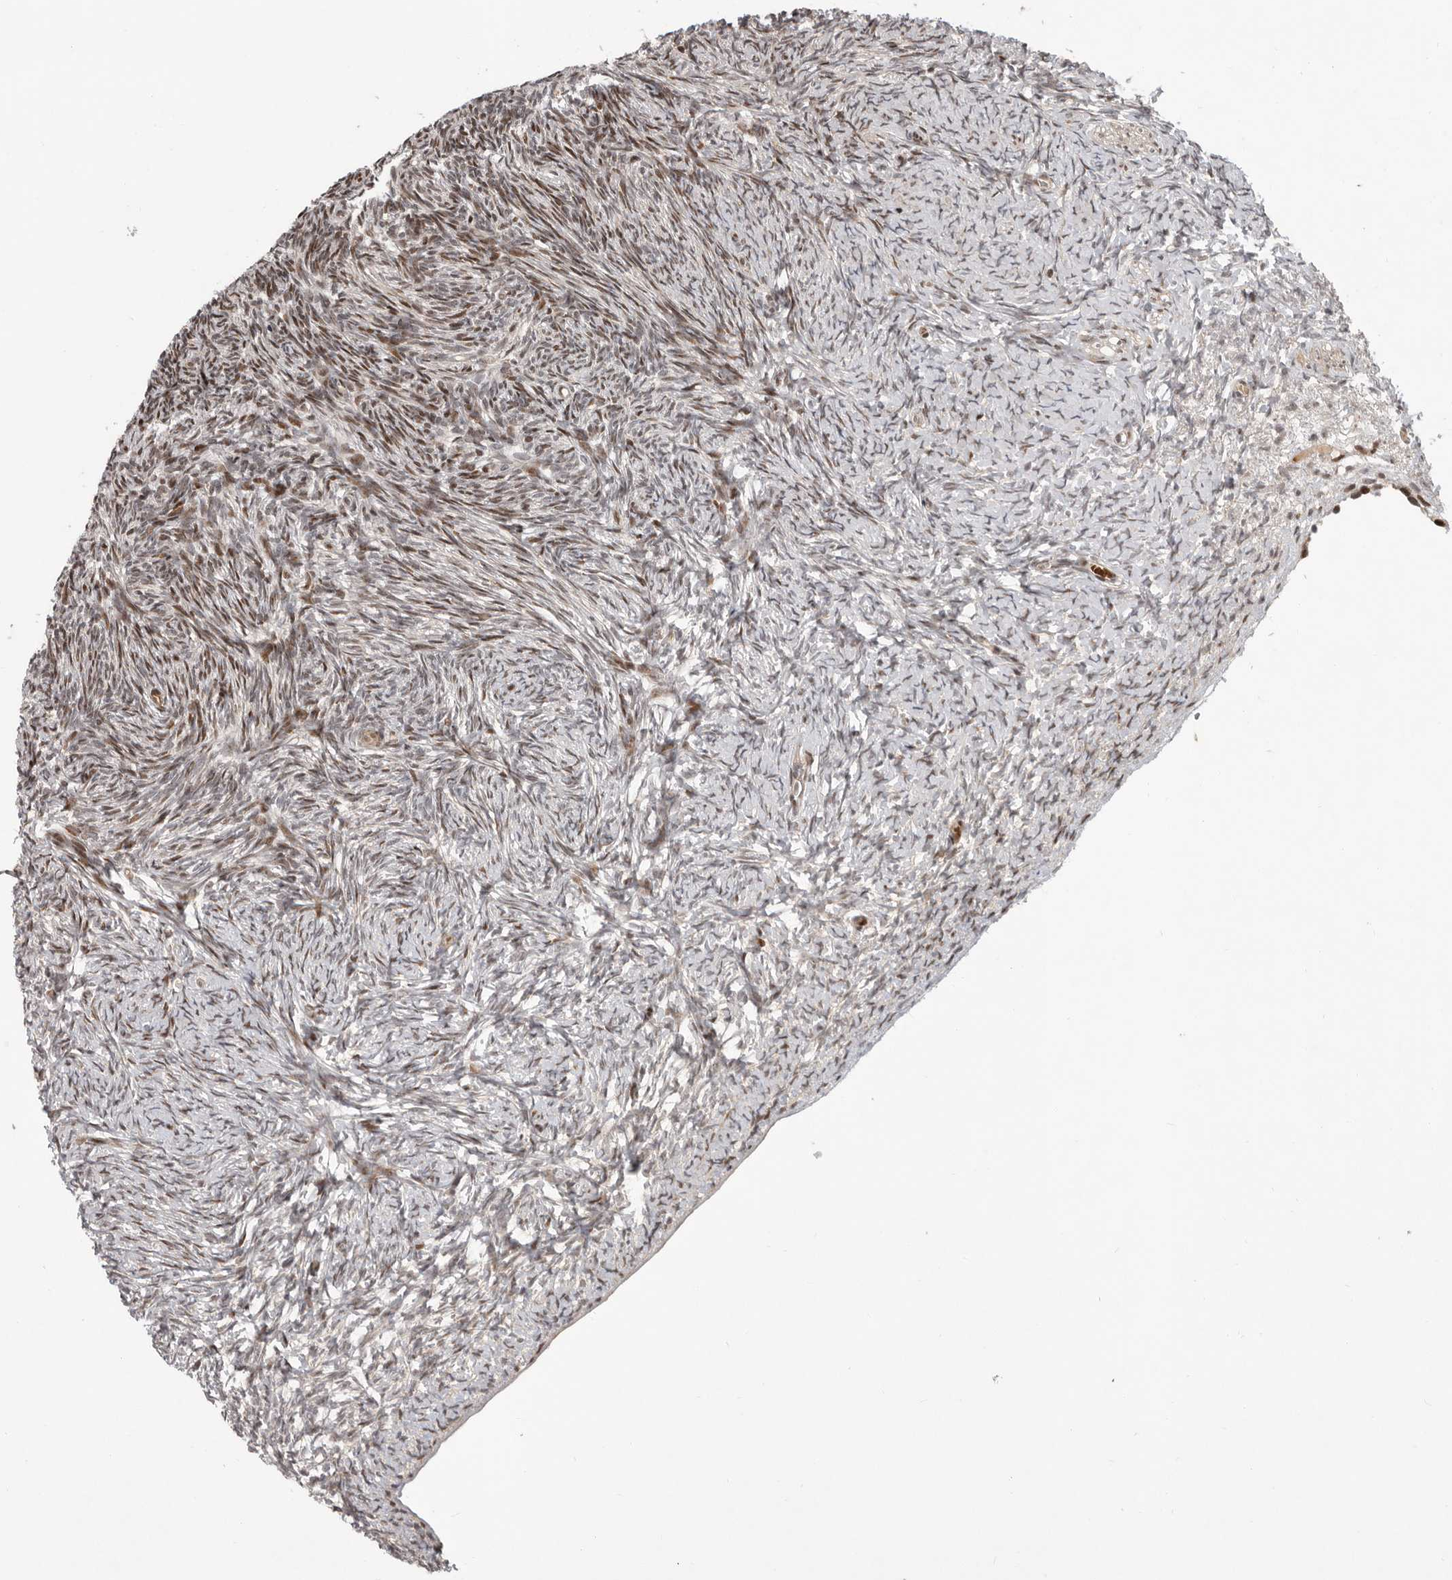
{"staining": {"intensity": "strong", "quantity": ">75%", "location": "cytoplasmic/membranous,nuclear"}, "tissue": "ovary", "cell_type": "Follicle cells", "image_type": "normal", "snomed": [{"axis": "morphology", "description": "Normal tissue, NOS"}, {"axis": "topography", "description": "Ovary"}], "caption": "Protein staining of benign ovary displays strong cytoplasmic/membranous,nuclear positivity in about >75% of follicle cells.", "gene": "RABIF", "patient": {"sex": "female", "age": 34}}